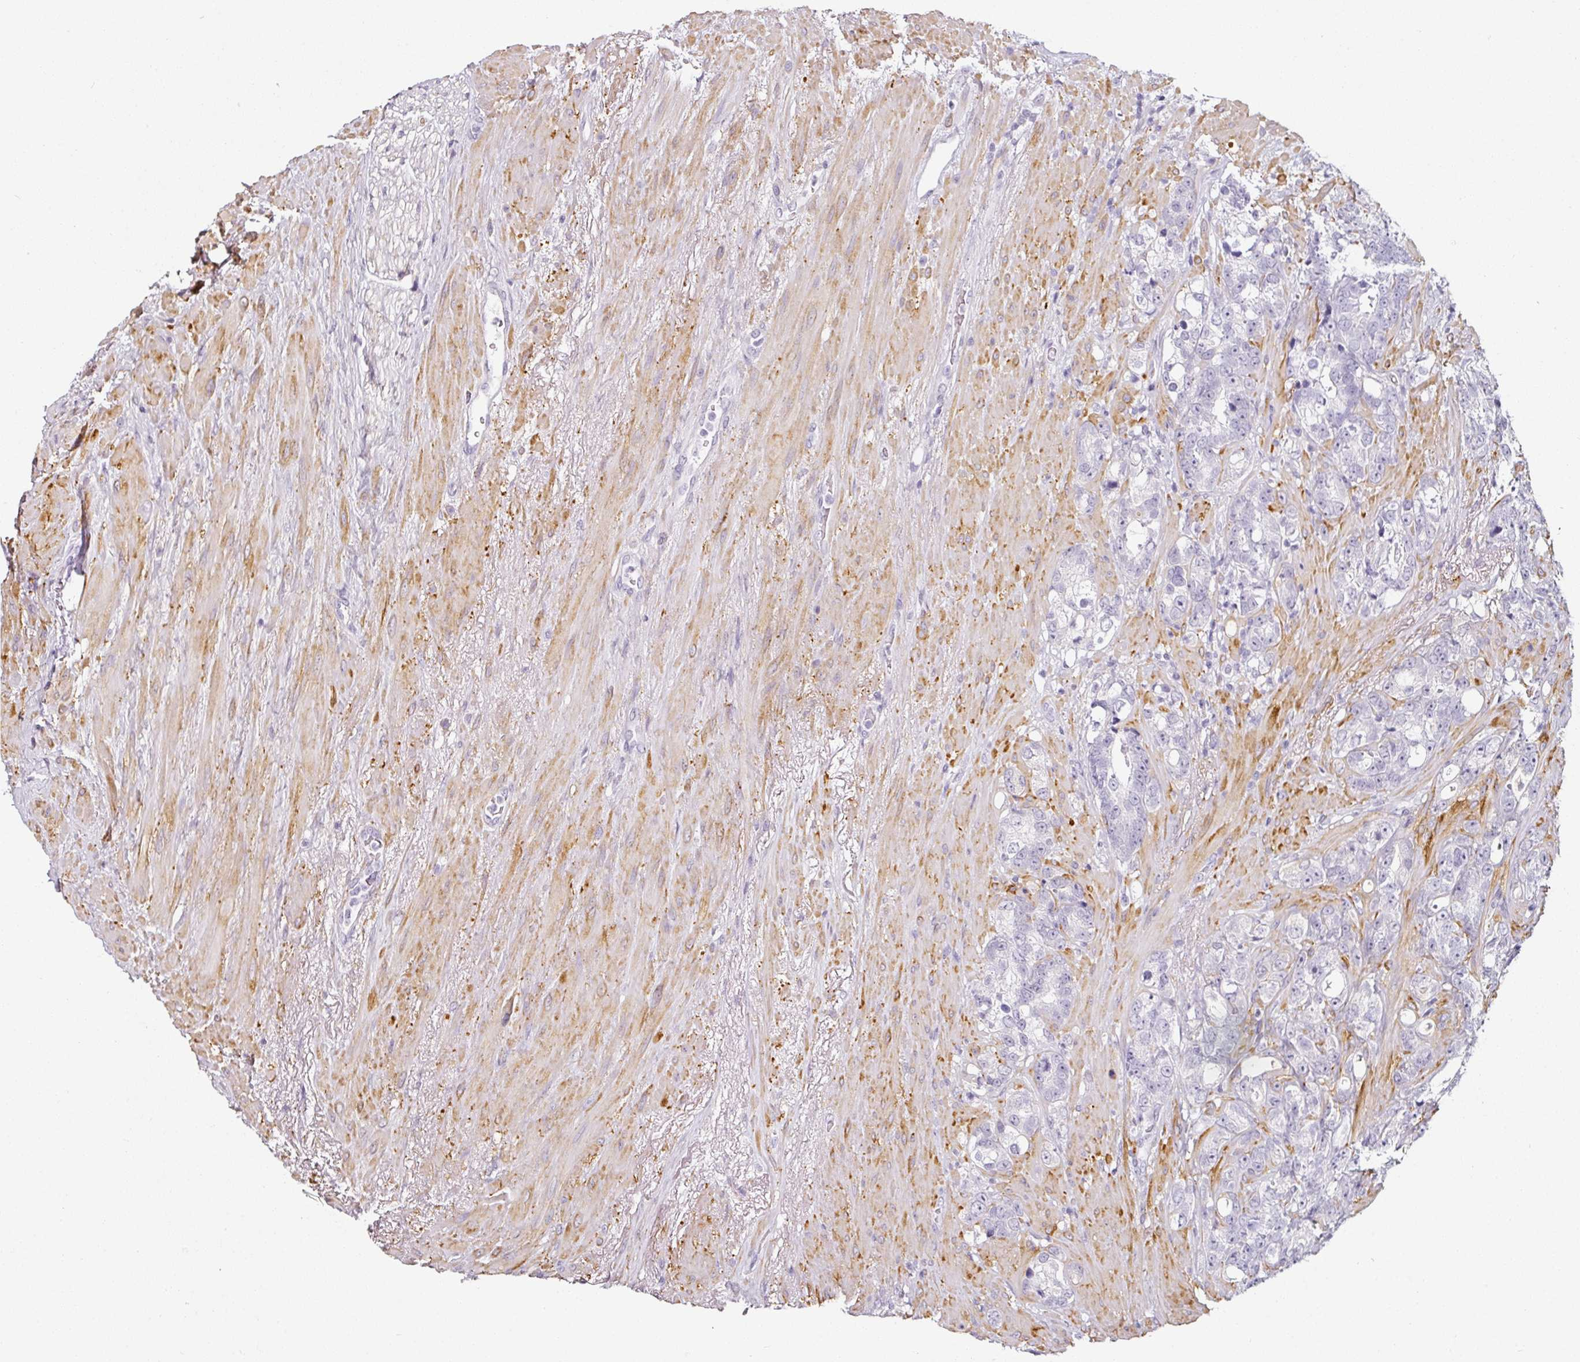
{"staining": {"intensity": "negative", "quantity": "none", "location": "none"}, "tissue": "prostate cancer", "cell_type": "Tumor cells", "image_type": "cancer", "snomed": [{"axis": "morphology", "description": "Adenocarcinoma, High grade"}, {"axis": "topography", "description": "Prostate"}], "caption": "IHC of human prostate adenocarcinoma (high-grade) displays no staining in tumor cells. Nuclei are stained in blue.", "gene": "CAP2", "patient": {"sex": "male", "age": 74}}